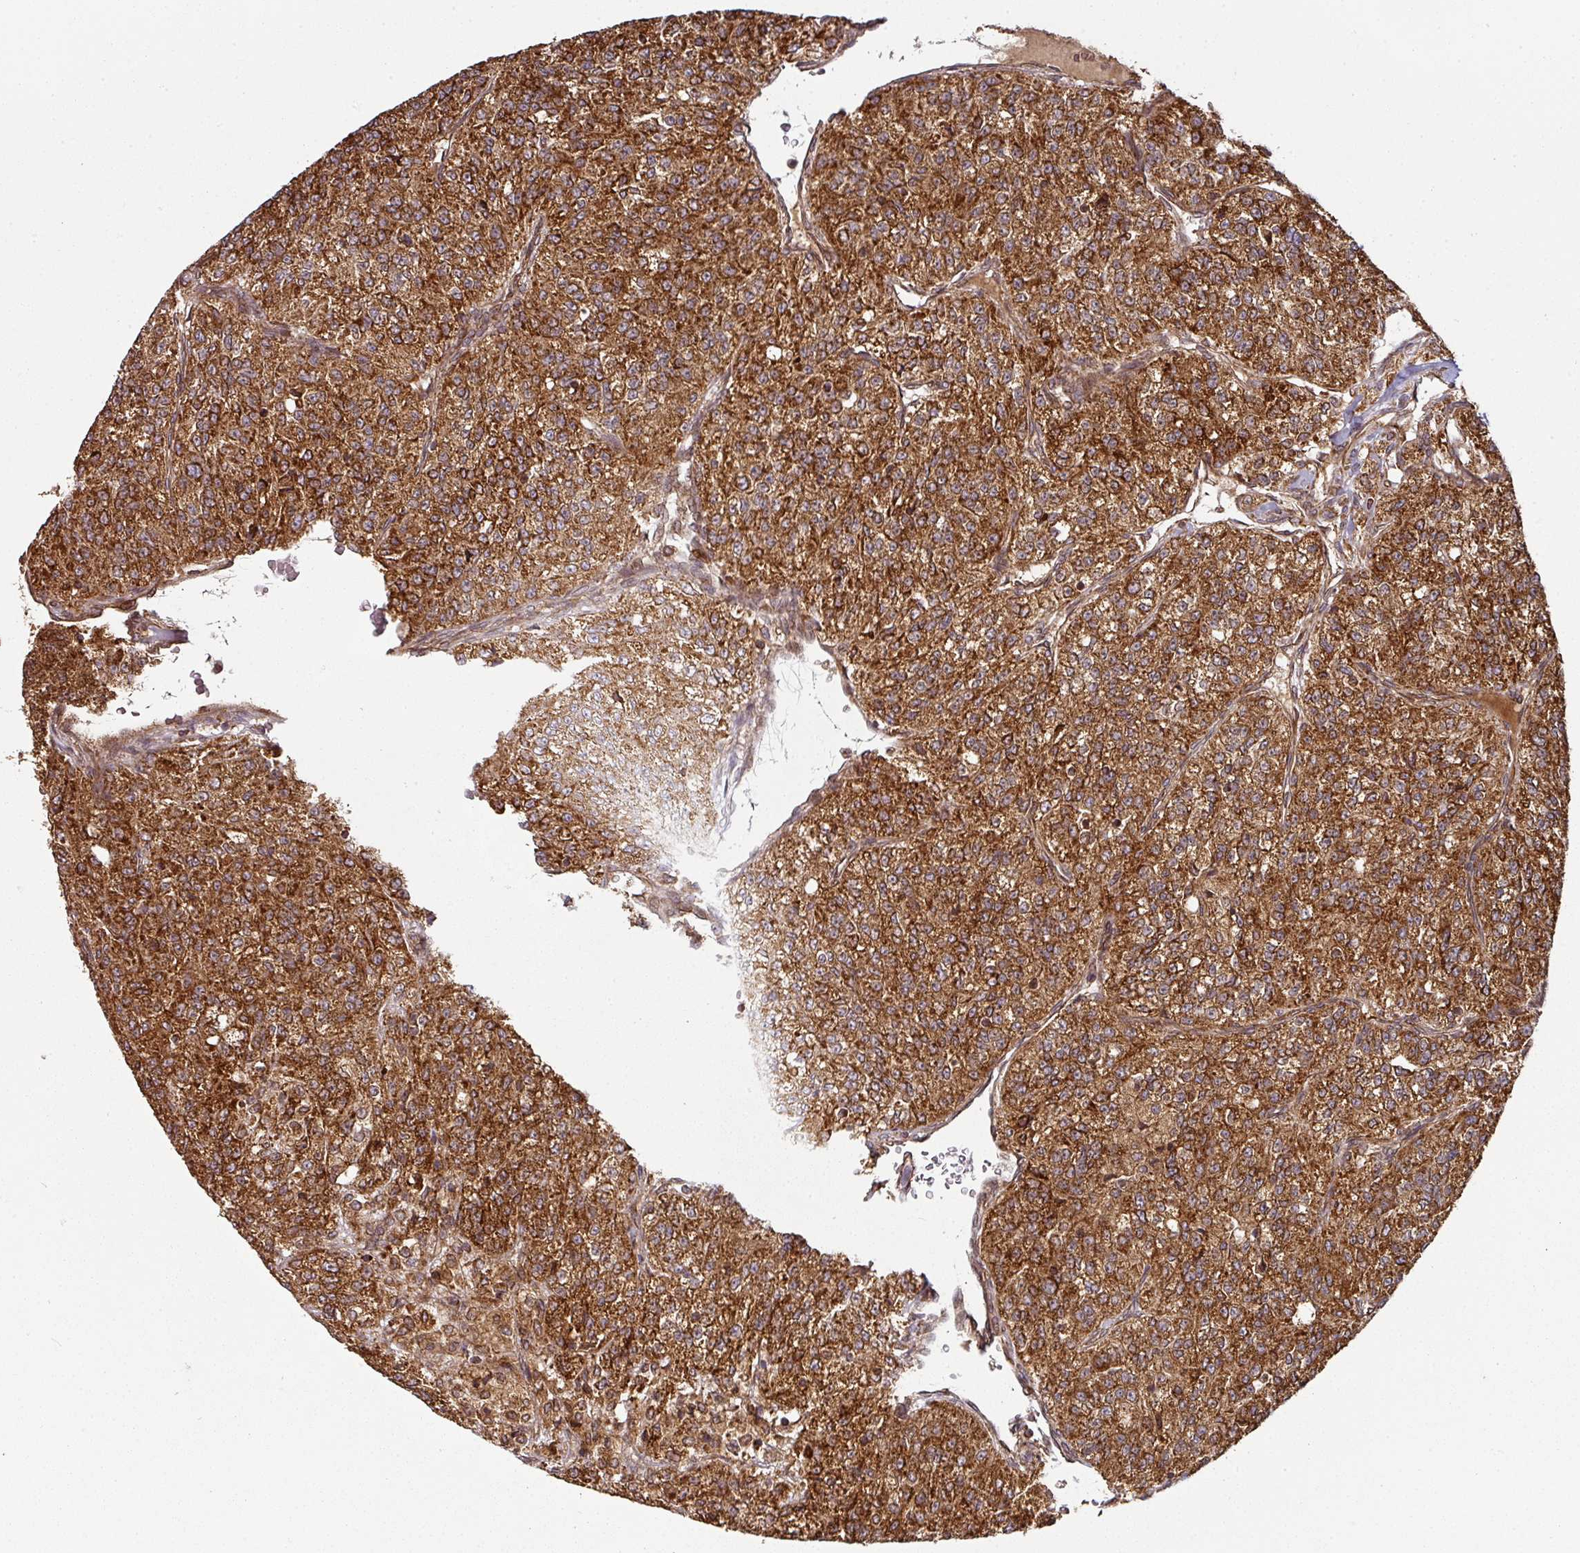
{"staining": {"intensity": "strong", "quantity": ">75%", "location": "cytoplasmic/membranous"}, "tissue": "renal cancer", "cell_type": "Tumor cells", "image_type": "cancer", "snomed": [{"axis": "morphology", "description": "Adenocarcinoma, NOS"}, {"axis": "topography", "description": "Kidney"}], "caption": "Immunohistochemistry of adenocarcinoma (renal) shows high levels of strong cytoplasmic/membranous positivity in approximately >75% of tumor cells.", "gene": "TRAP1", "patient": {"sex": "female", "age": 63}}